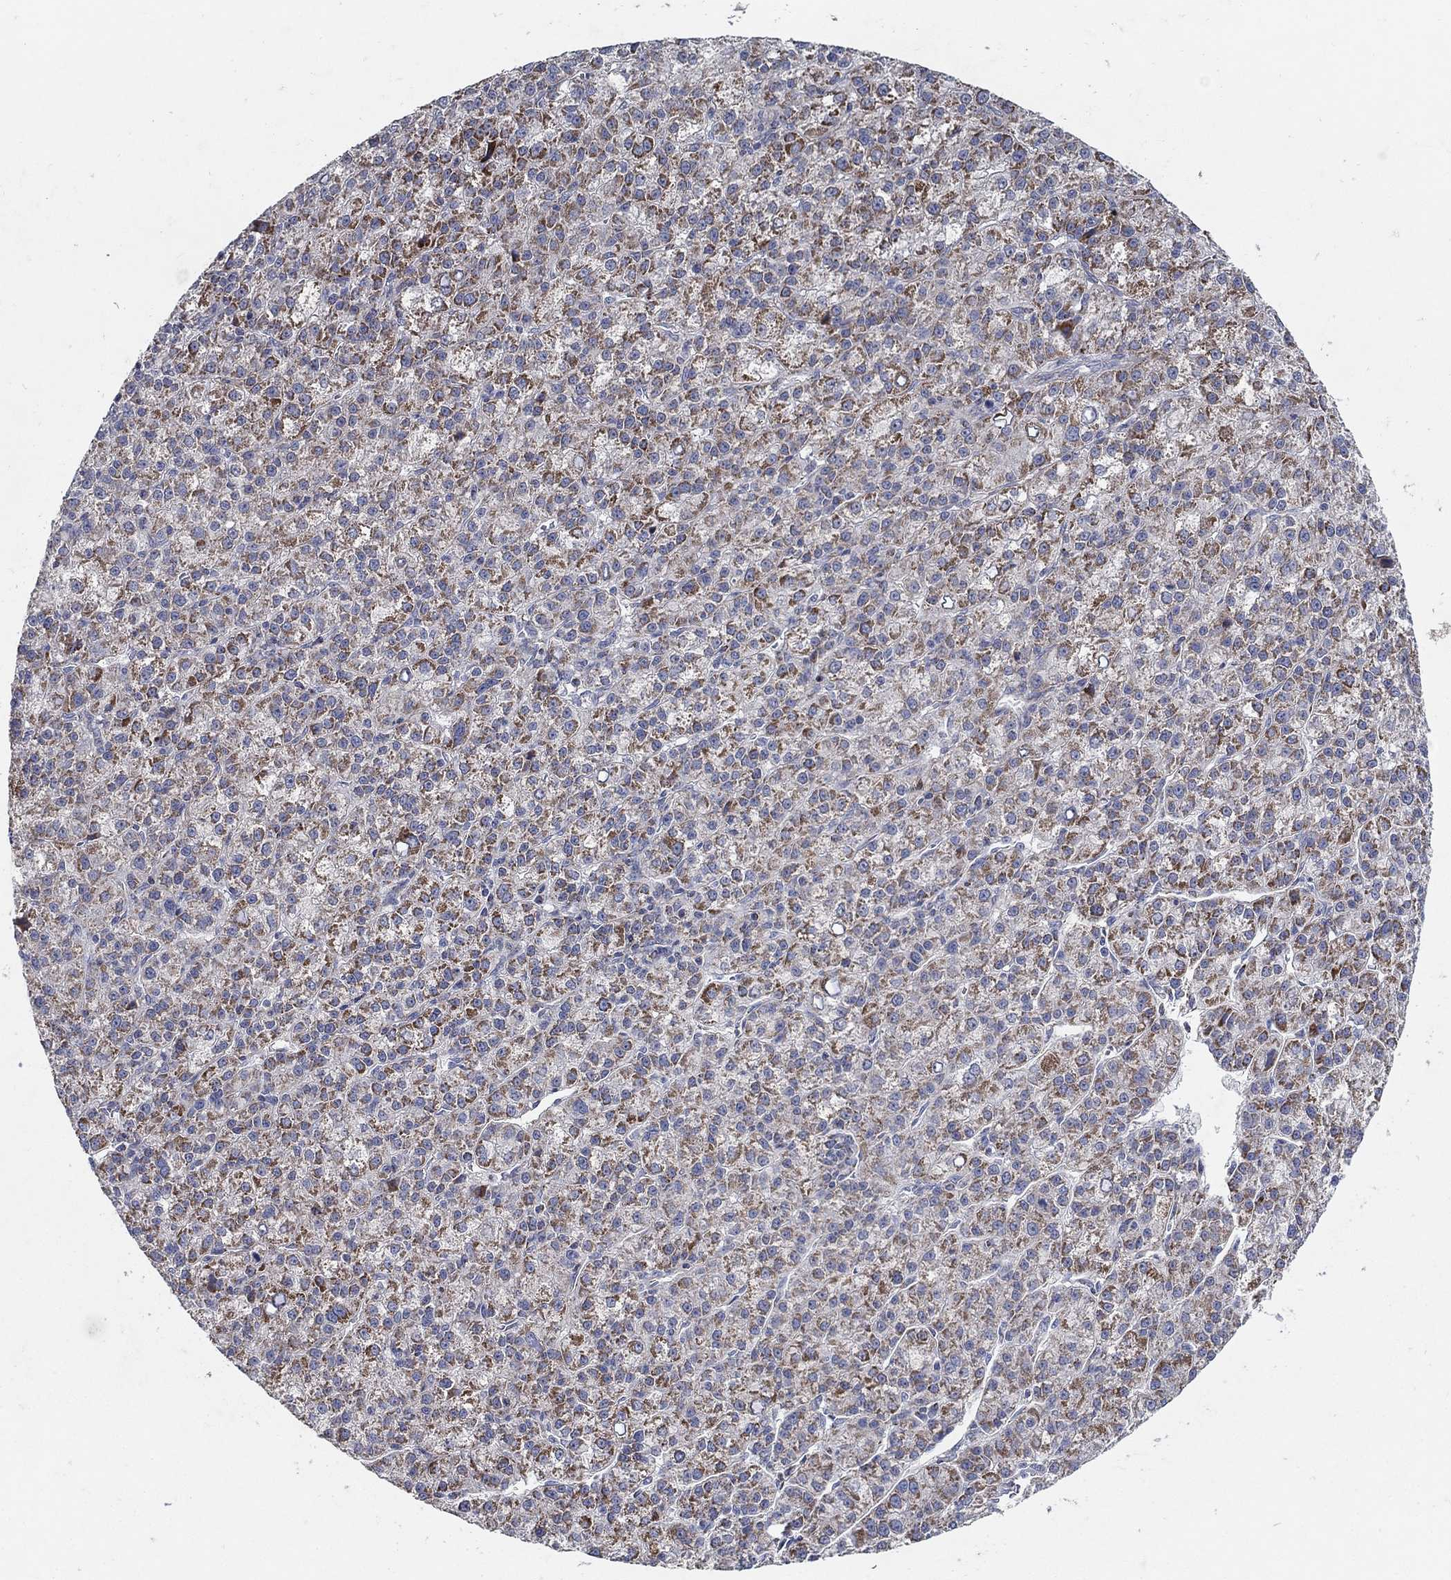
{"staining": {"intensity": "moderate", "quantity": "25%-75%", "location": "cytoplasmic/membranous"}, "tissue": "liver cancer", "cell_type": "Tumor cells", "image_type": "cancer", "snomed": [{"axis": "morphology", "description": "Carcinoma, Hepatocellular, NOS"}, {"axis": "topography", "description": "Liver"}], "caption": "Approximately 25%-75% of tumor cells in human liver hepatocellular carcinoma demonstrate moderate cytoplasmic/membranous protein expression as visualized by brown immunohistochemical staining.", "gene": "HMX2", "patient": {"sex": "female", "age": 60}}